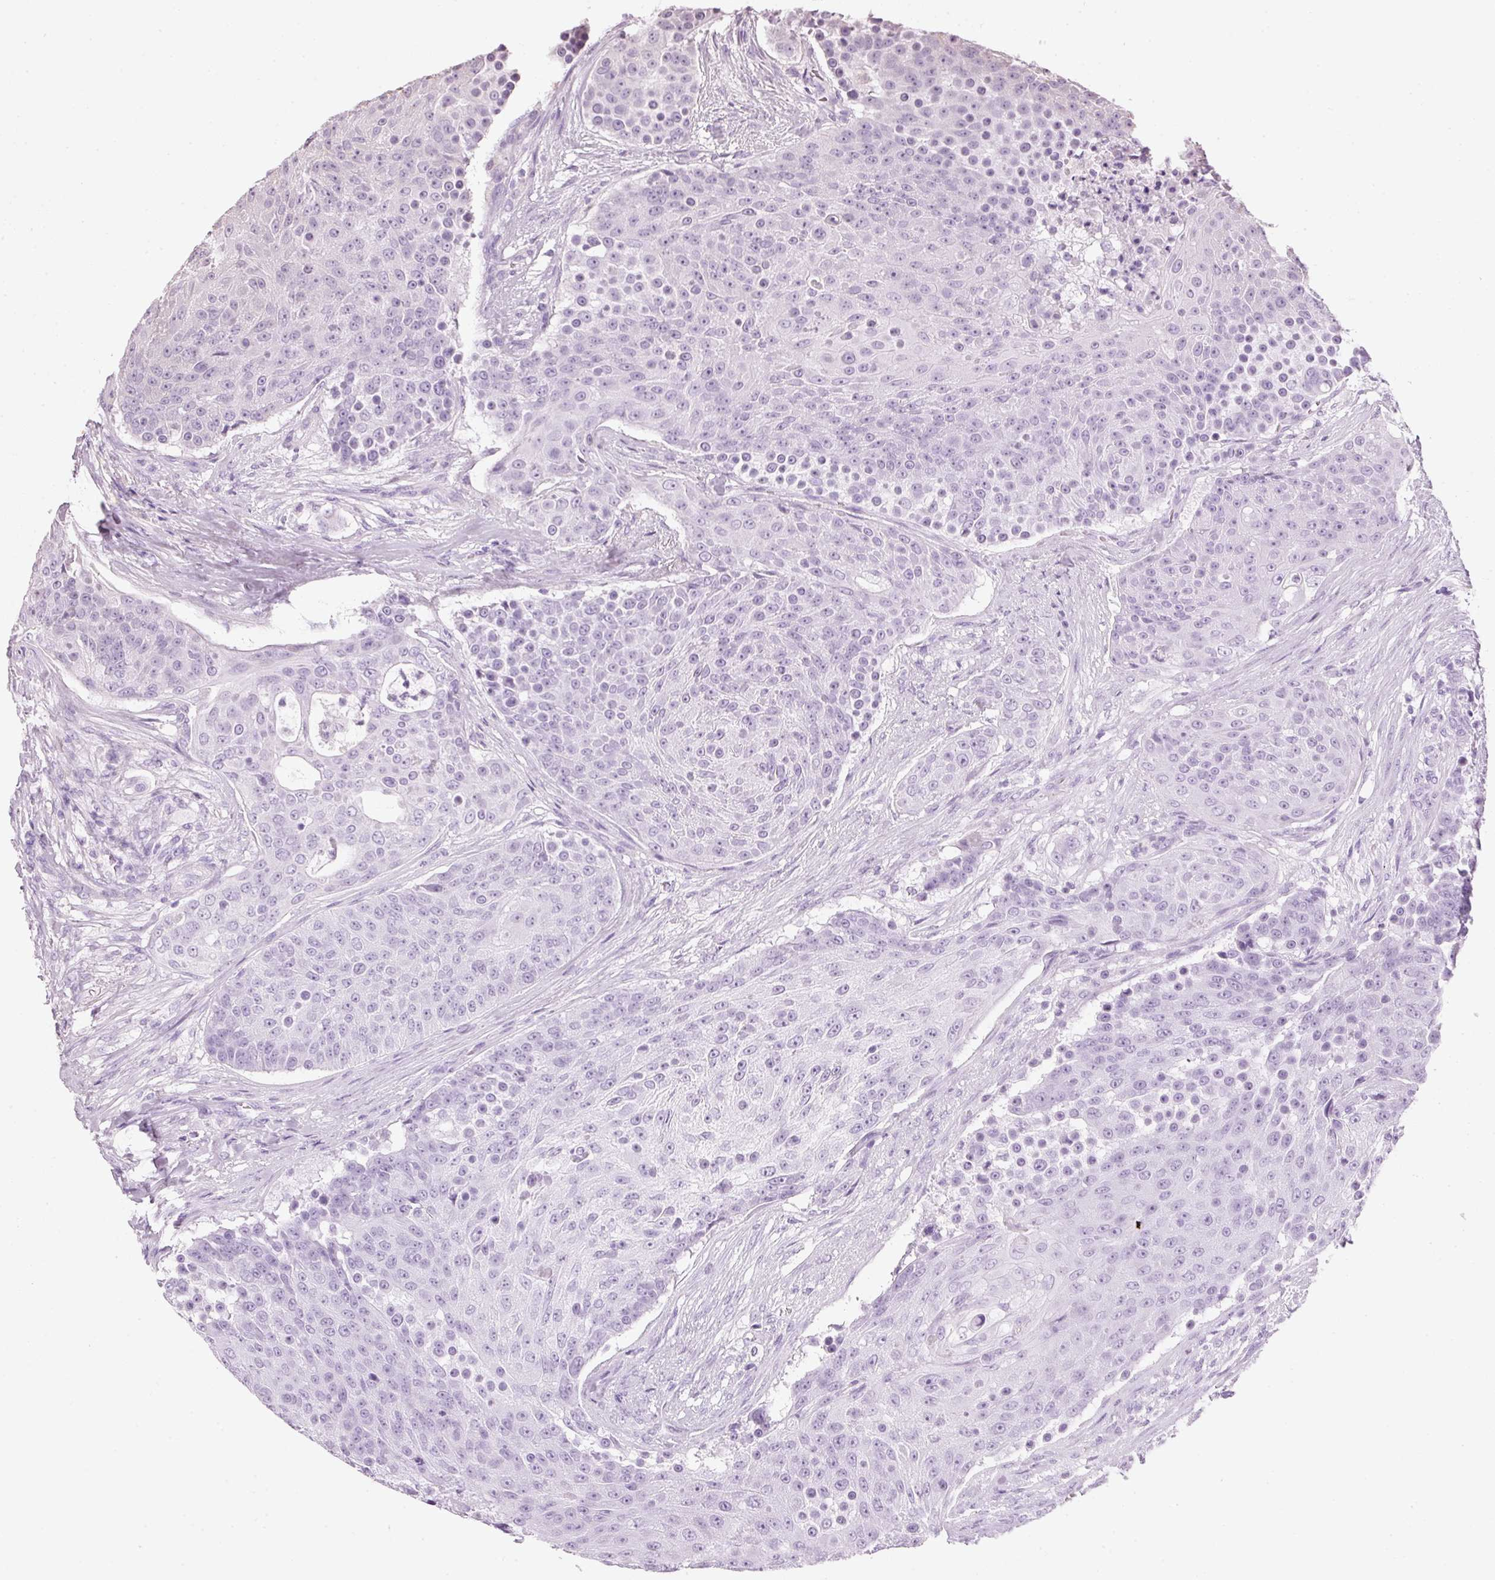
{"staining": {"intensity": "negative", "quantity": "none", "location": "none"}, "tissue": "urothelial cancer", "cell_type": "Tumor cells", "image_type": "cancer", "snomed": [{"axis": "morphology", "description": "Urothelial carcinoma, High grade"}, {"axis": "topography", "description": "Urinary bladder"}], "caption": "Protein analysis of high-grade urothelial carcinoma displays no significant positivity in tumor cells.", "gene": "MTHFD1L", "patient": {"sex": "female", "age": 63}}